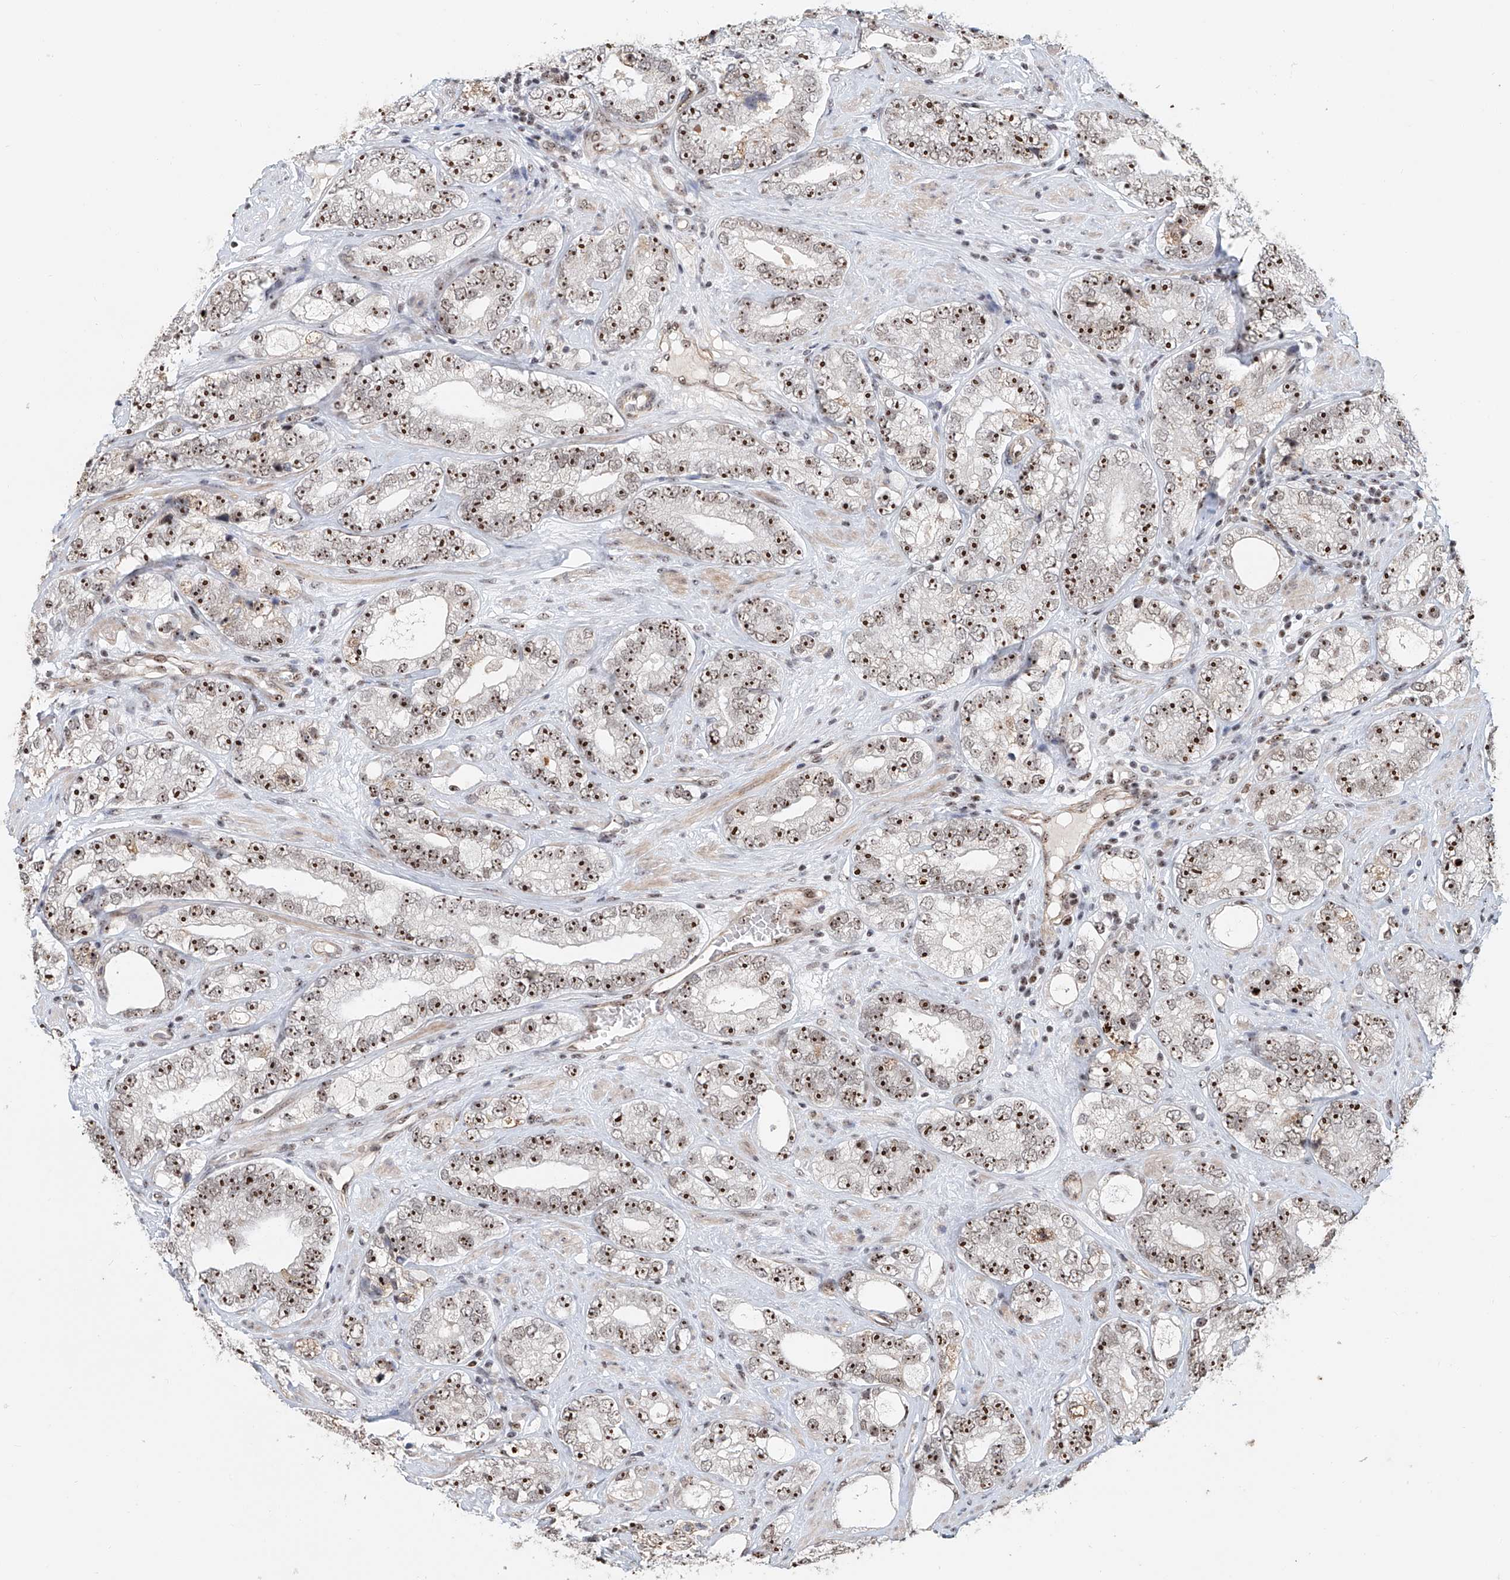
{"staining": {"intensity": "strong", "quantity": ">75%", "location": "nuclear"}, "tissue": "prostate cancer", "cell_type": "Tumor cells", "image_type": "cancer", "snomed": [{"axis": "morphology", "description": "Adenocarcinoma, High grade"}, {"axis": "topography", "description": "Prostate"}], "caption": "Prostate cancer (adenocarcinoma (high-grade)) stained for a protein shows strong nuclear positivity in tumor cells. (Stains: DAB (3,3'-diaminobenzidine) in brown, nuclei in blue, Microscopy: brightfield microscopy at high magnification).", "gene": "PRUNE2", "patient": {"sex": "male", "age": 56}}